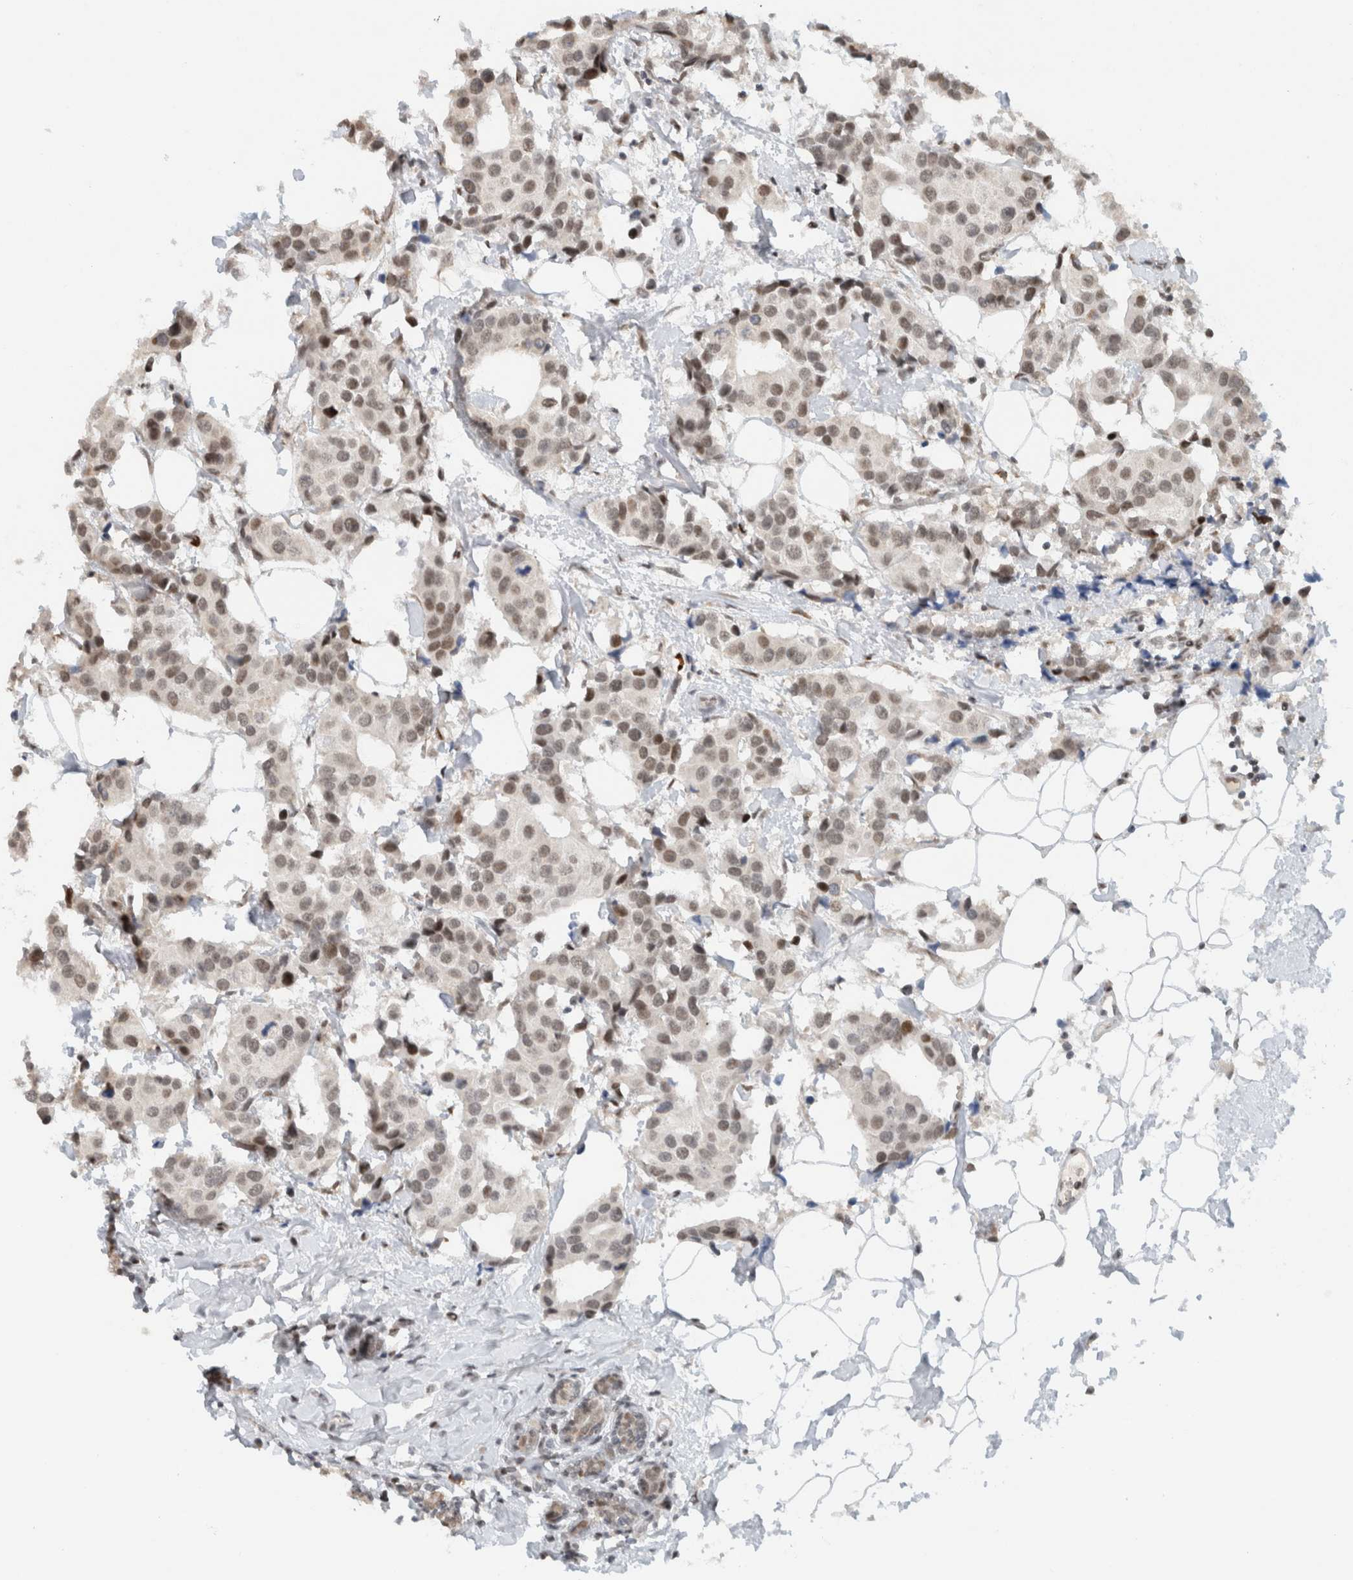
{"staining": {"intensity": "moderate", "quantity": ">75%", "location": "nuclear"}, "tissue": "breast cancer", "cell_type": "Tumor cells", "image_type": "cancer", "snomed": [{"axis": "morphology", "description": "Normal tissue, NOS"}, {"axis": "morphology", "description": "Duct carcinoma"}, {"axis": "topography", "description": "Breast"}], "caption": "Intraductal carcinoma (breast) stained with a protein marker demonstrates moderate staining in tumor cells.", "gene": "HNRNPR", "patient": {"sex": "female", "age": 39}}